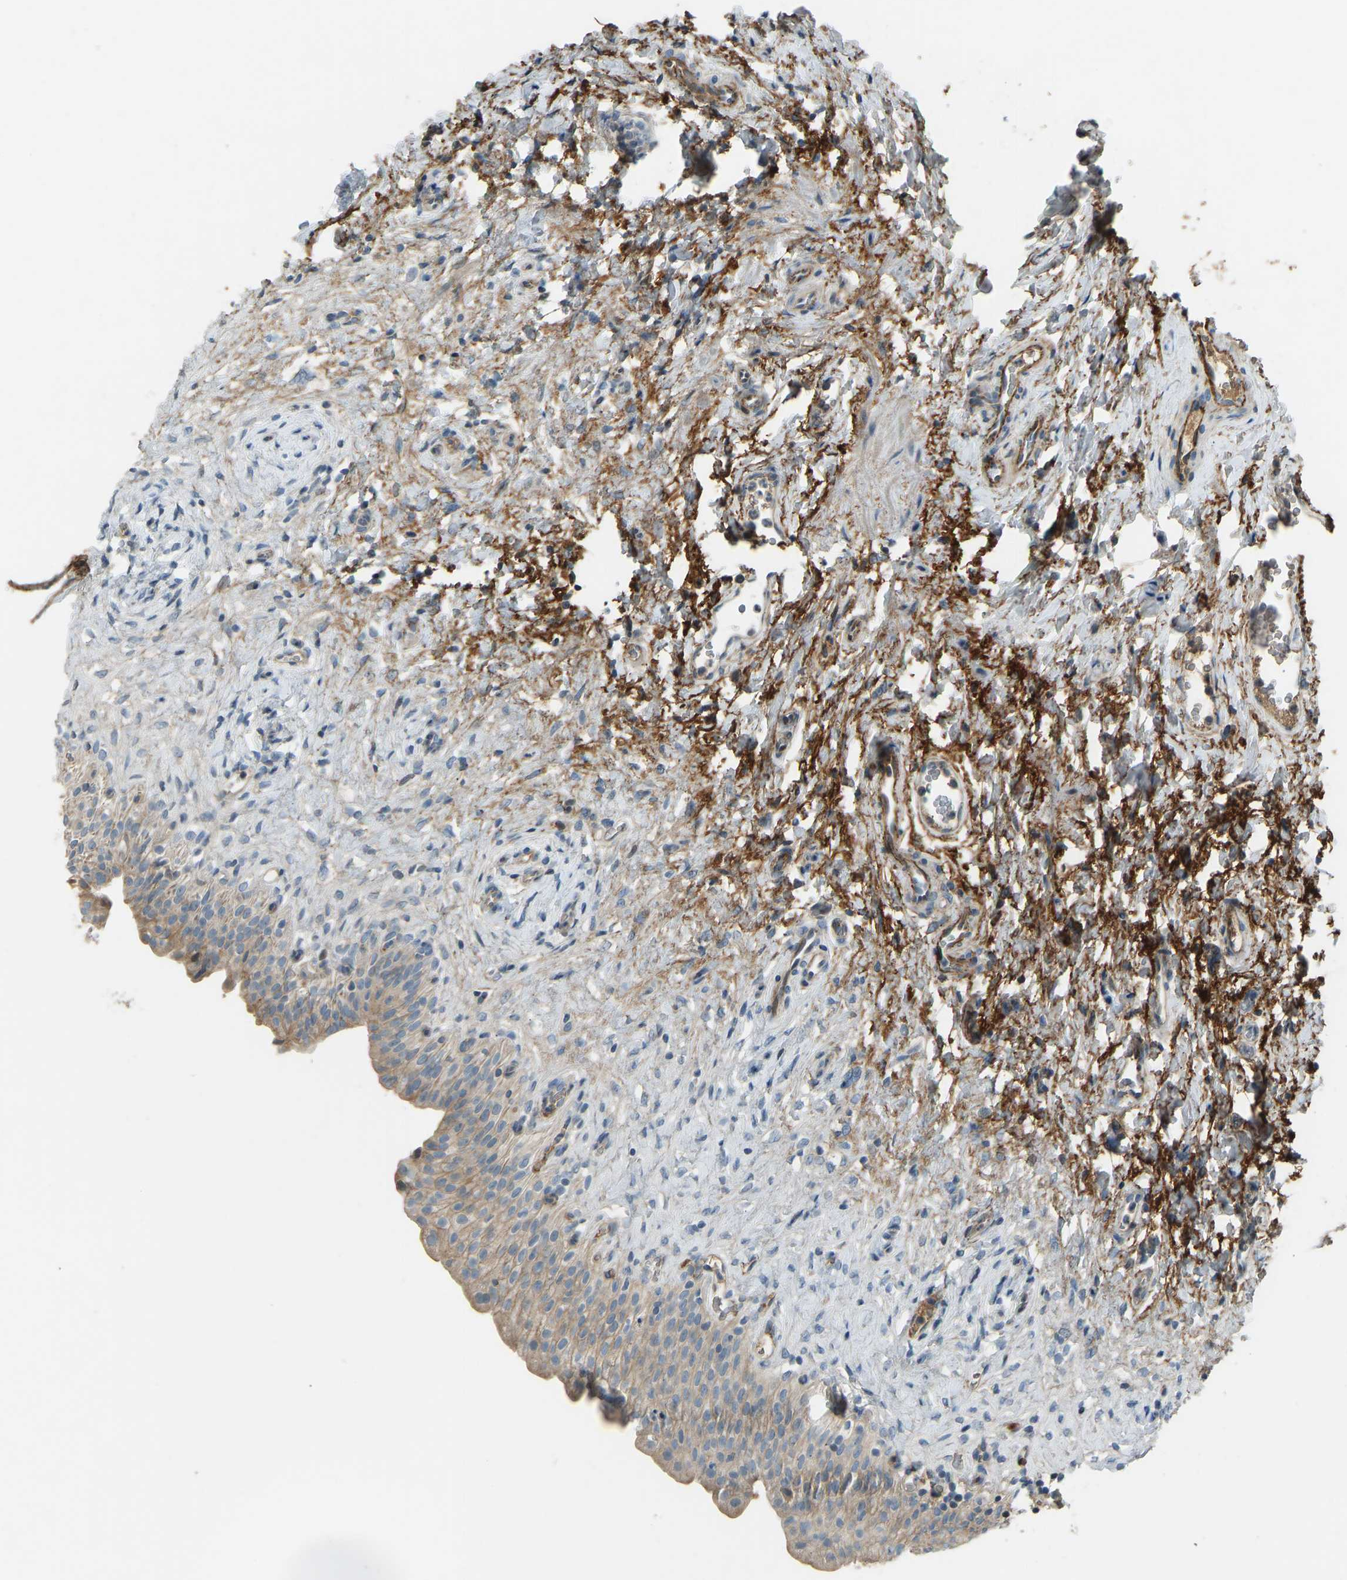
{"staining": {"intensity": "weak", "quantity": ">75%", "location": "cytoplasmic/membranous"}, "tissue": "urinary bladder", "cell_type": "Urothelial cells", "image_type": "normal", "snomed": [{"axis": "morphology", "description": "Urothelial carcinoma, High grade"}, {"axis": "topography", "description": "Urinary bladder"}], "caption": "Immunohistochemical staining of unremarkable urinary bladder reveals low levels of weak cytoplasmic/membranous positivity in approximately >75% of urothelial cells.", "gene": "FBLN2", "patient": {"sex": "male", "age": 46}}